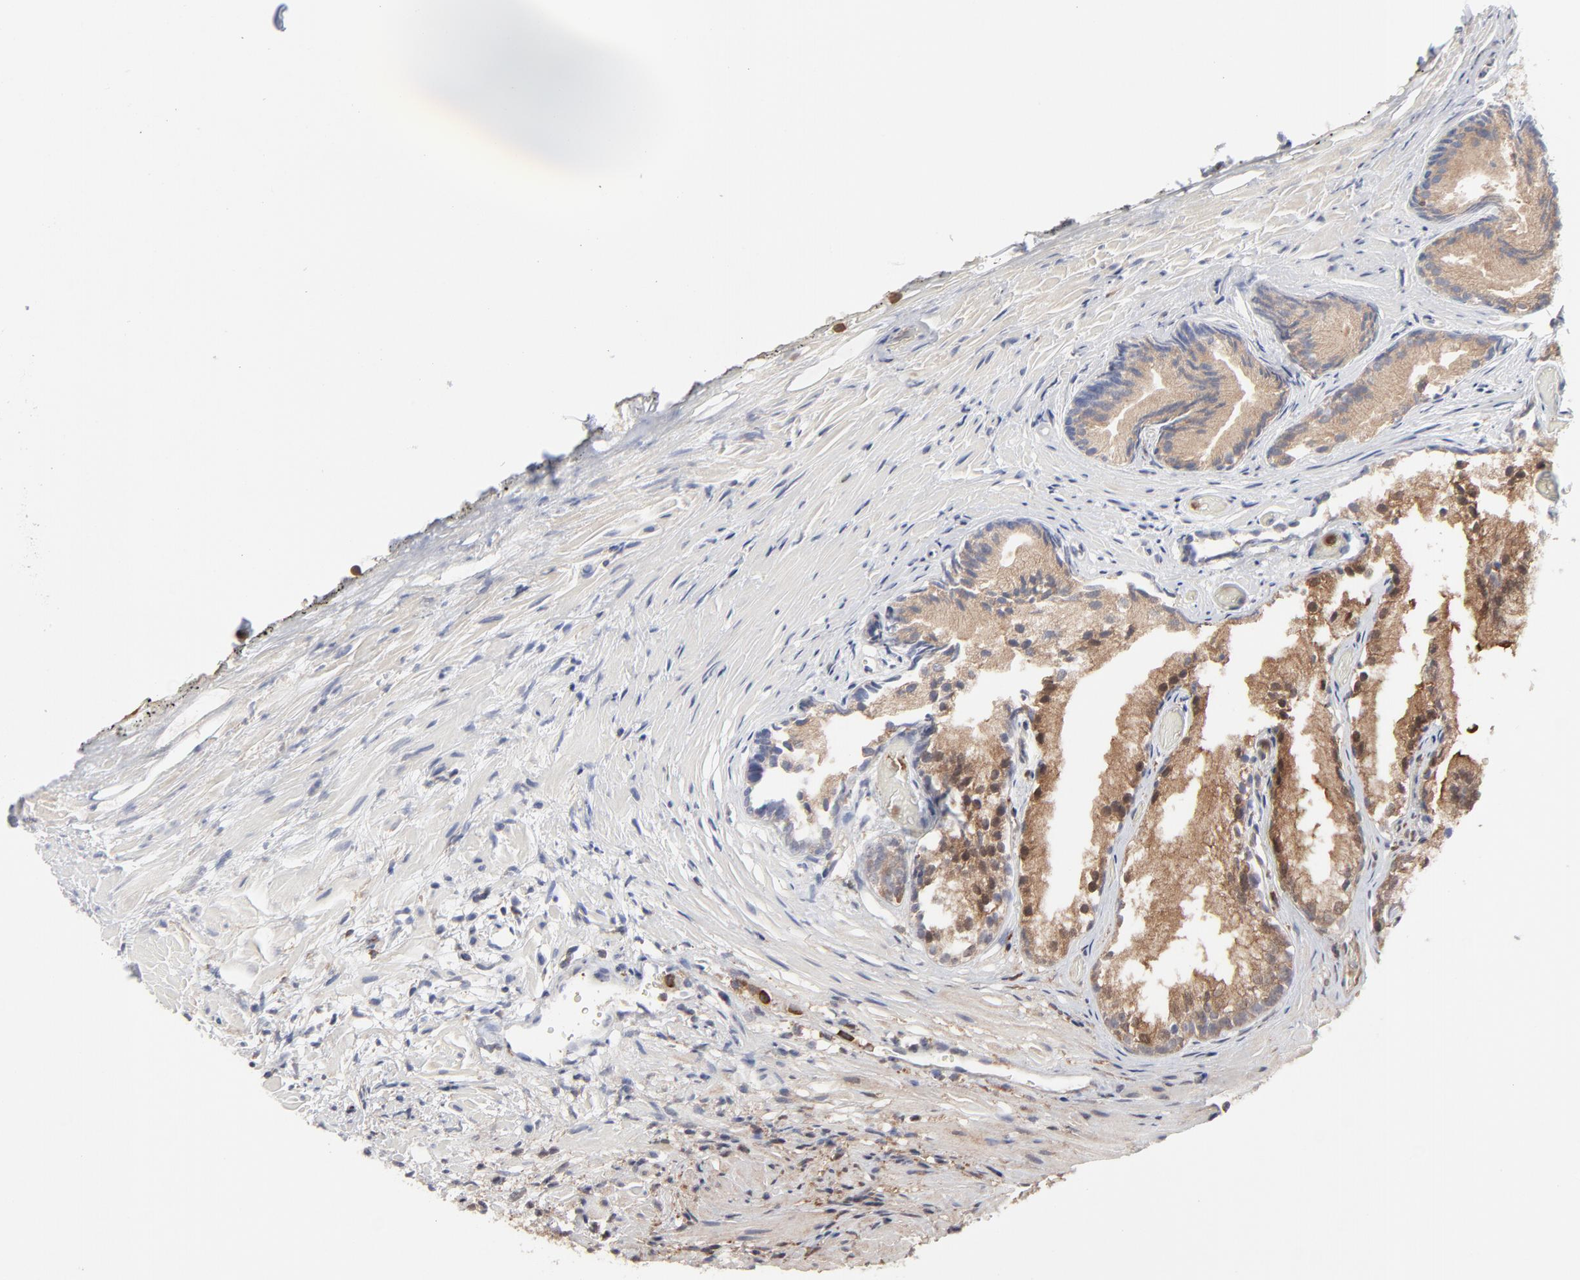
{"staining": {"intensity": "moderate", "quantity": ">75%", "location": "cytoplasmic/membranous"}, "tissue": "prostate", "cell_type": "Glandular cells", "image_type": "normal", "snomed": [{"axis": "morphology", "description": "Normal tissue, NOS"}, {"axis": "topography", "description": "Prostate"}], "caption": "DAB (3,3'-diaminobenzidine) immunohistochemical staining of normal human prostate reveals moderate cytoplasmic/membranous protein positivity in approximately >75% of glandular cells. (Brightfield microscopy of DAB IHC at high magnification).", "gene": "MAP2K1", "patient": {"sex": "male", "age": 76}}